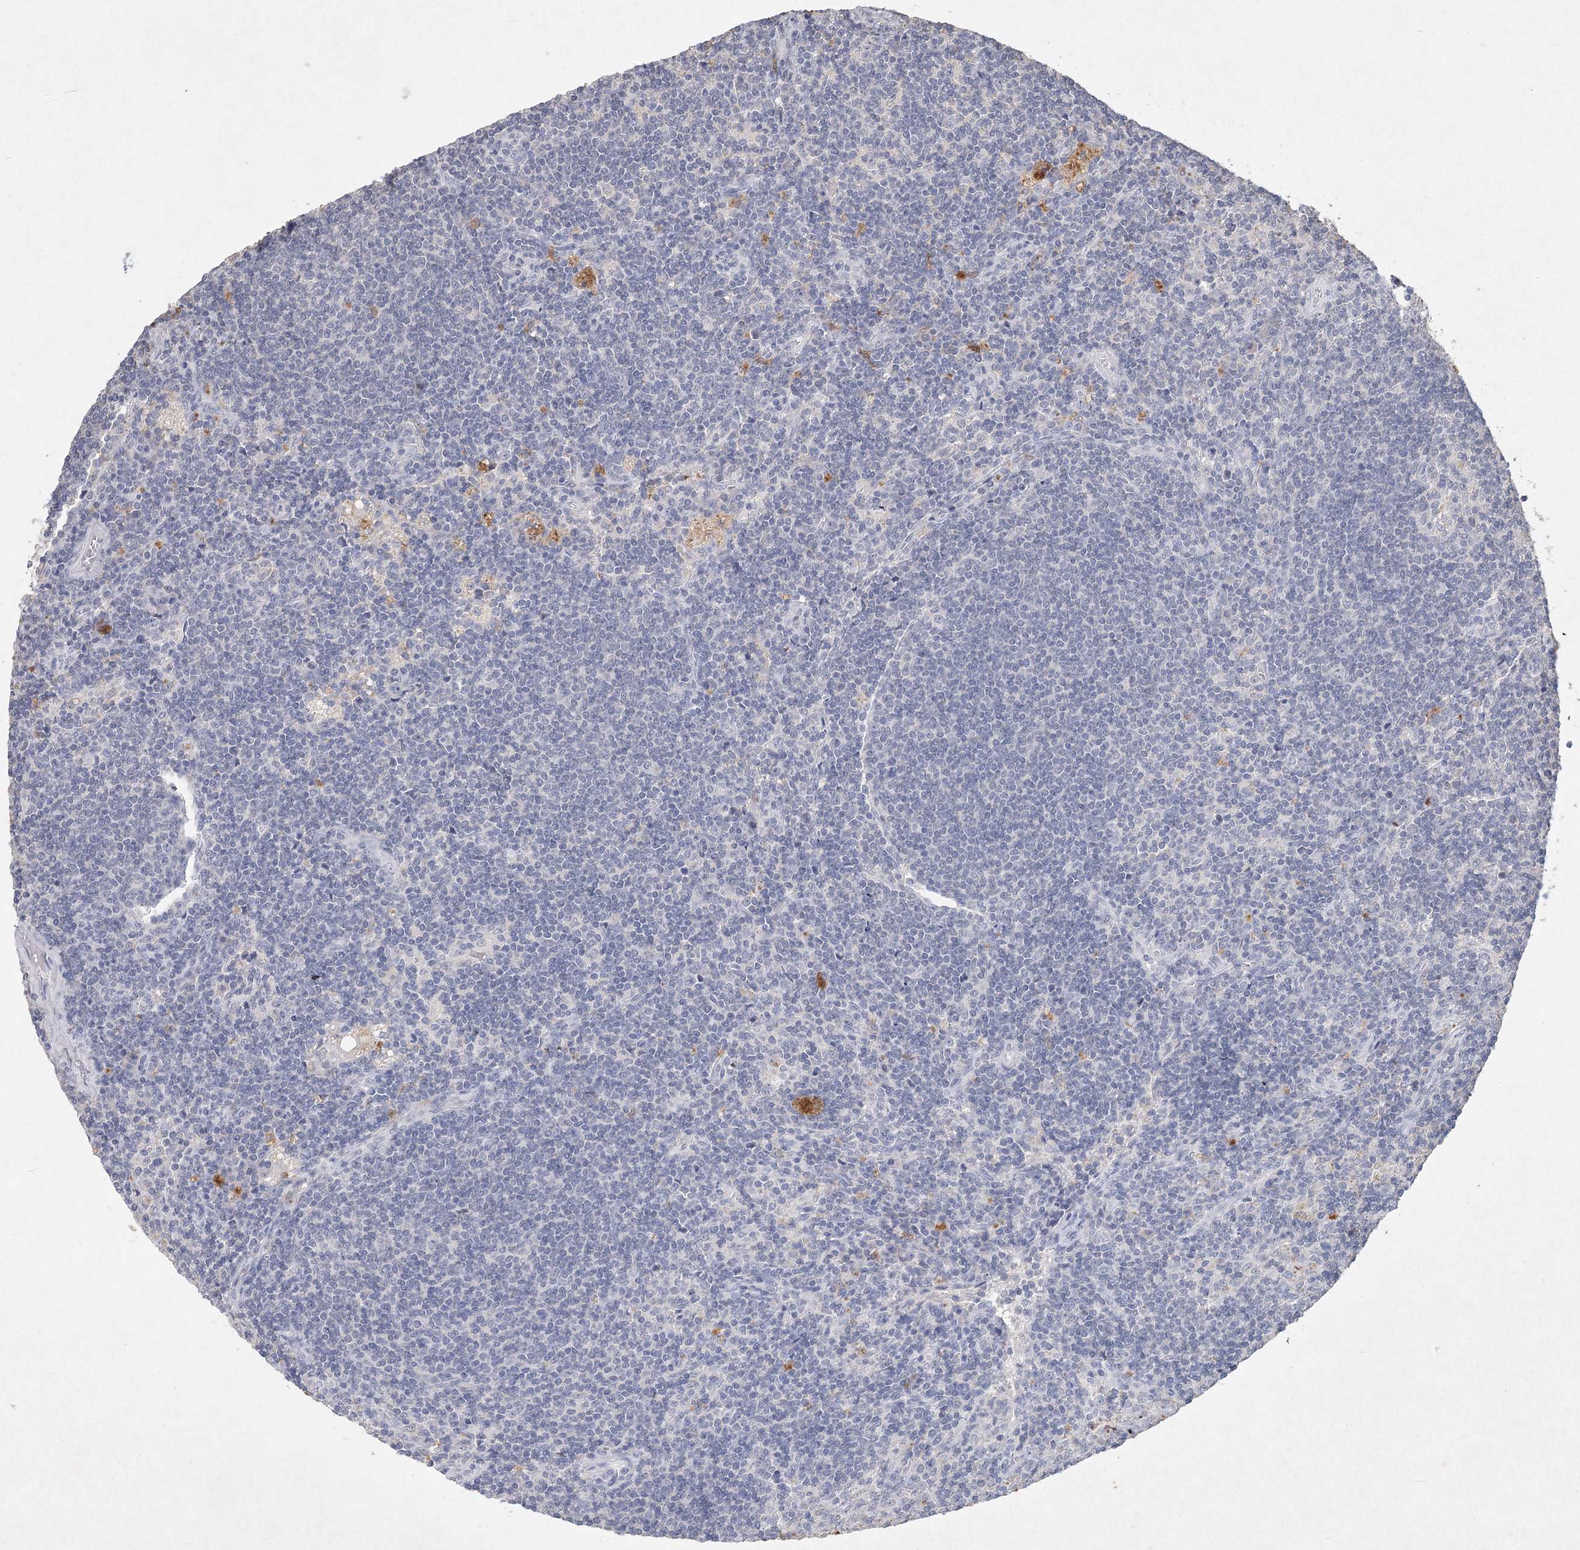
{"staining": {"intensity": "negative", "quantity": "none", "location": "none"}, "tissue": "lymph node", "cell_type": "Germinal center cells", "image_type": "normal", "snomed": [{"axis": "morphology", "description": "Normal tissue, NOS"}, {"axis": "topography", "description": "Lymph node"}], "caption": "A high-resolution image shows IHC staining of unremarkable lymph node, which exhibits no significant expression in germinal center cells.", "gene": "ARSI", "patient": {"sex": "male", "age": 69}}